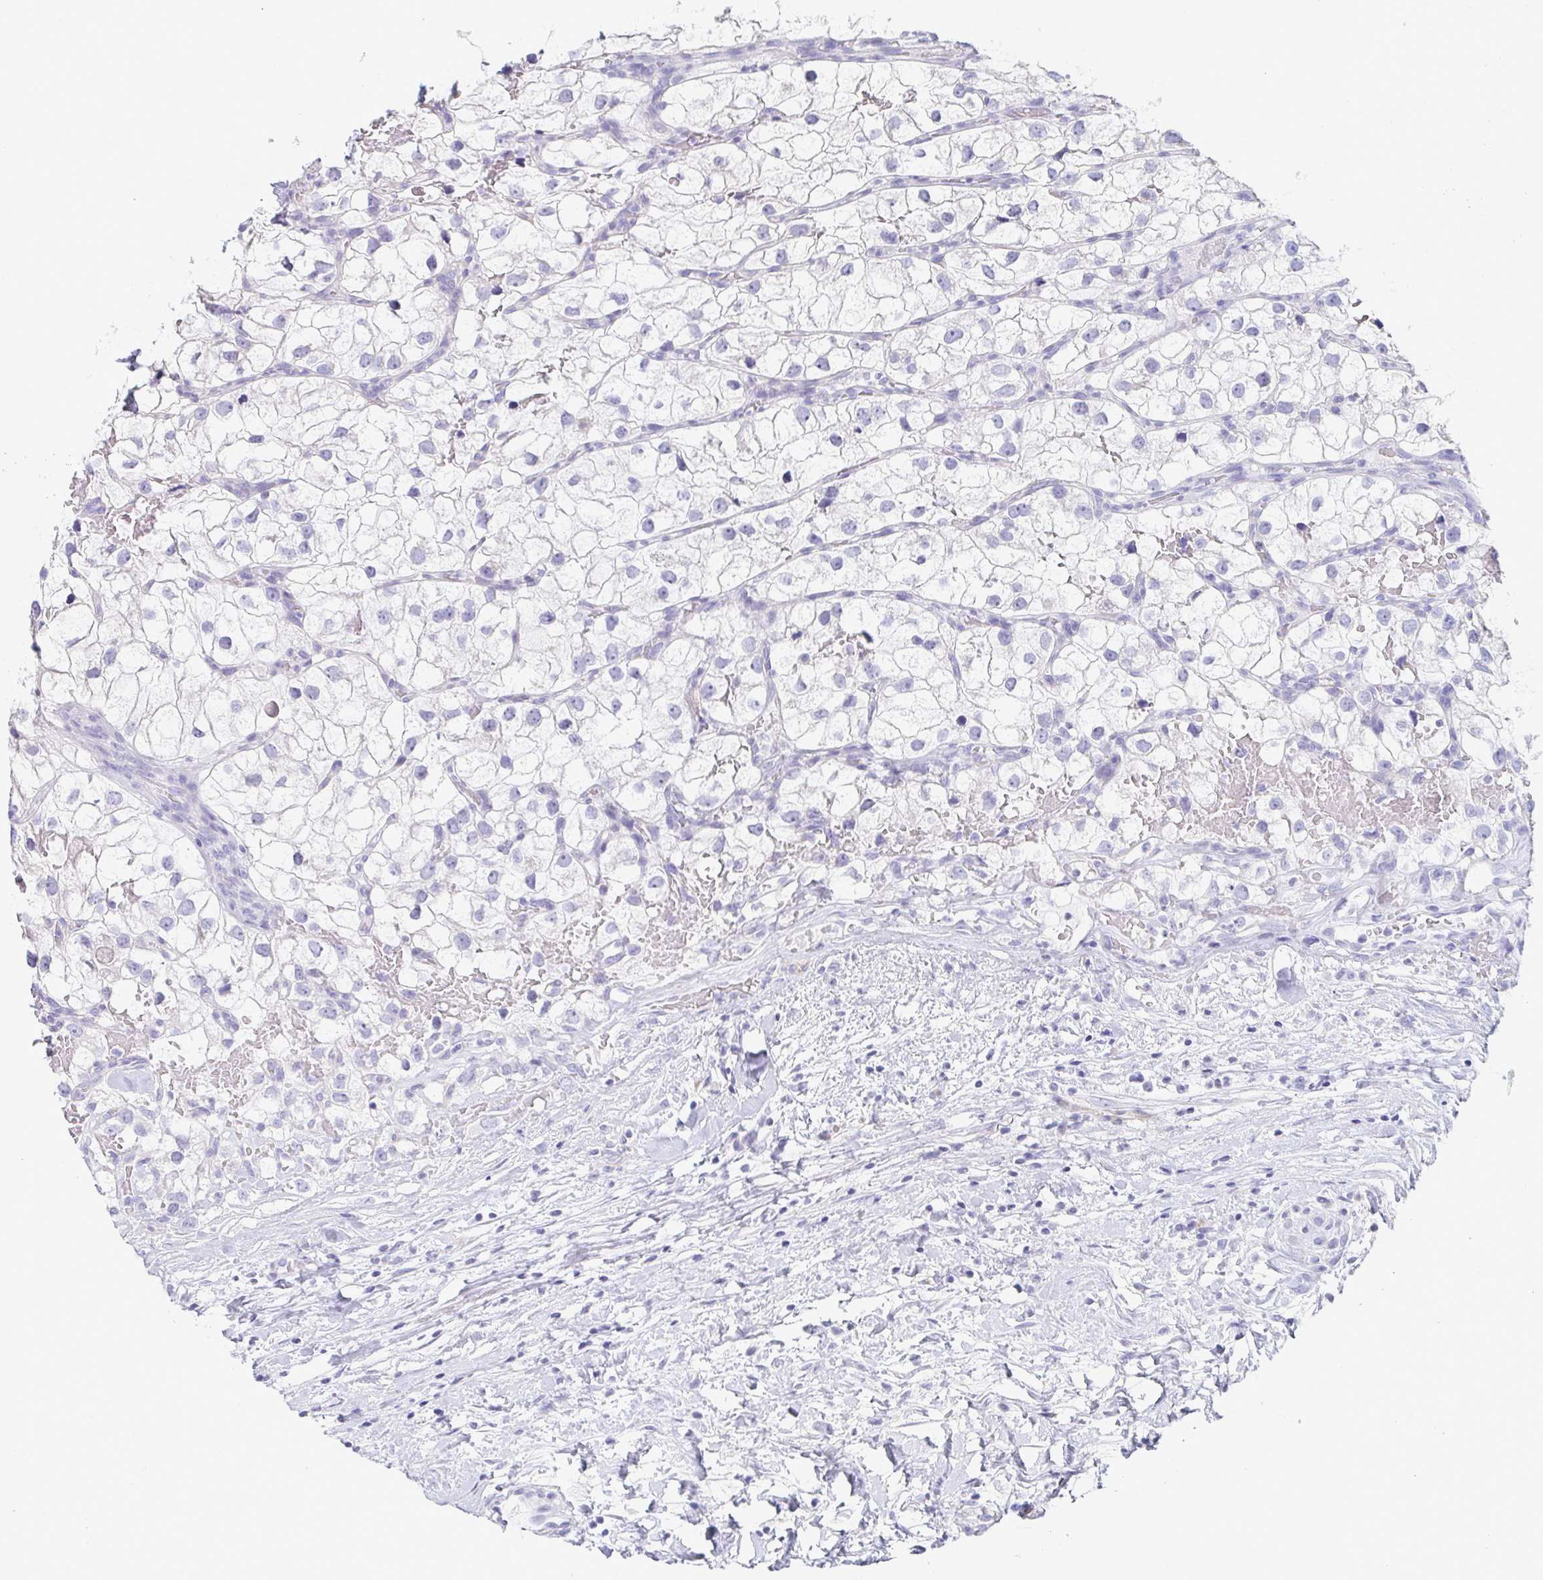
{"staining": {"intensity": "negative", "quantity": "none", "location": "none"}, "tissue": "renal cancer", "cell_type": "Tumor cells", "image_type": "cancer", "snomed": [{"axis": "morphology", "description": "Adenocarcinoma, NOS"}, {"axis": "topography", "description": "Kidney"}], "caption": "This is a photomicrograph of immunohistochemistry (IHC) staining of adenocarcinoma (renal), which shows no expression in tumor cells. (Stains: DAB (3,3'-diaminobenzidine) immunohistochemistry with hematoxylin counter stain, Microscopy: brightfield microscopy at high magnification).", "gene": "PRR27", "patient": {"sex": "male", "age": 59}}